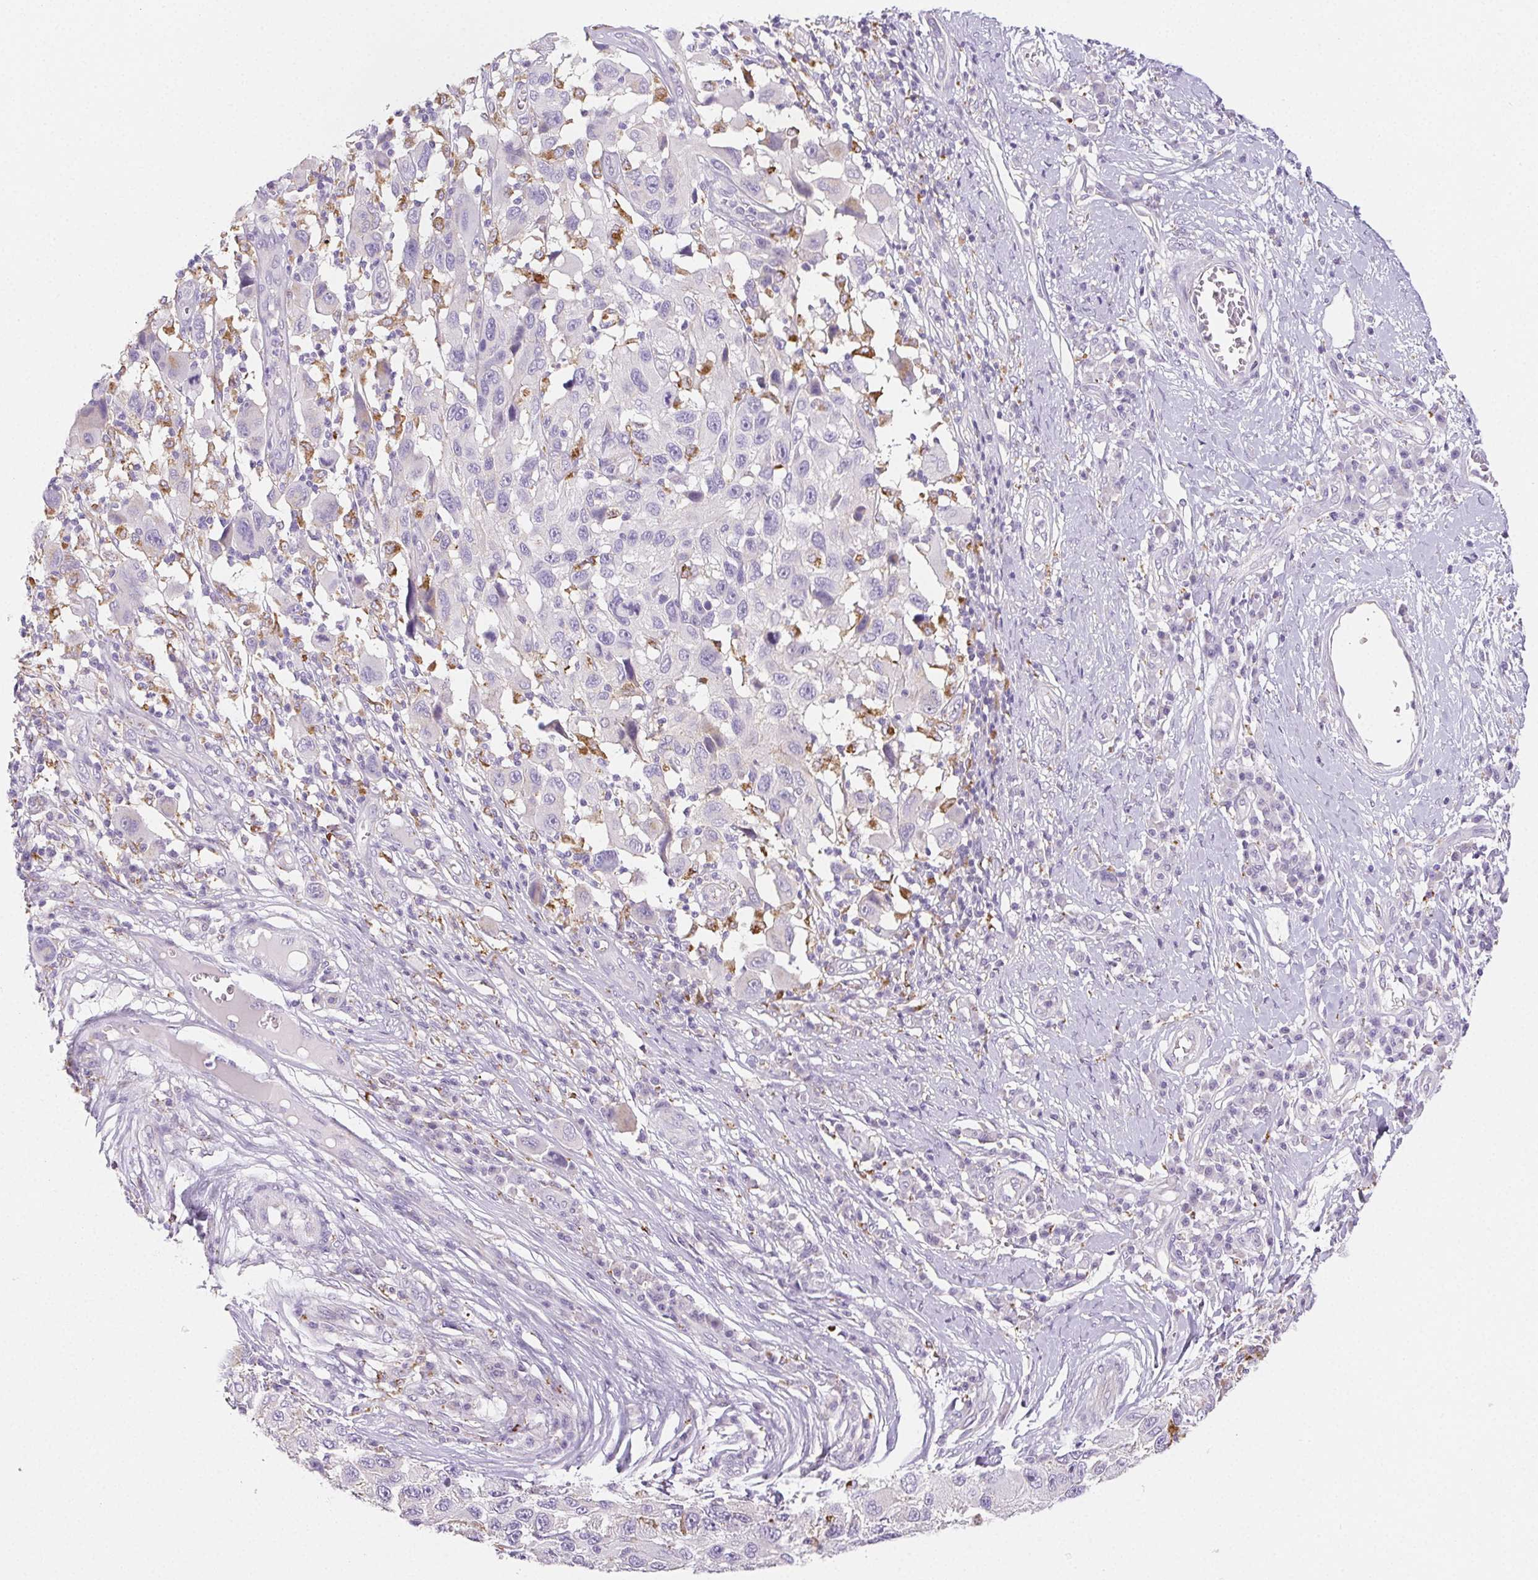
{"staining": {"intensity": "negative", "quantity": "none", "location": "none"}, "tissue": "melanoma", "cell_type": "Tumor cells", "image_type": "cancer", "snomed": [{"axis": "morphology", "description": "Malignant melanoma, NOS"}, {"axis": "topography", "description": "Skin"}], "caption": "Micrograph shows no significant protein staining in tumor cells of malignant melanoma.", "gene": "LIPA", "patient": {"sex": "male", "age": 53}}